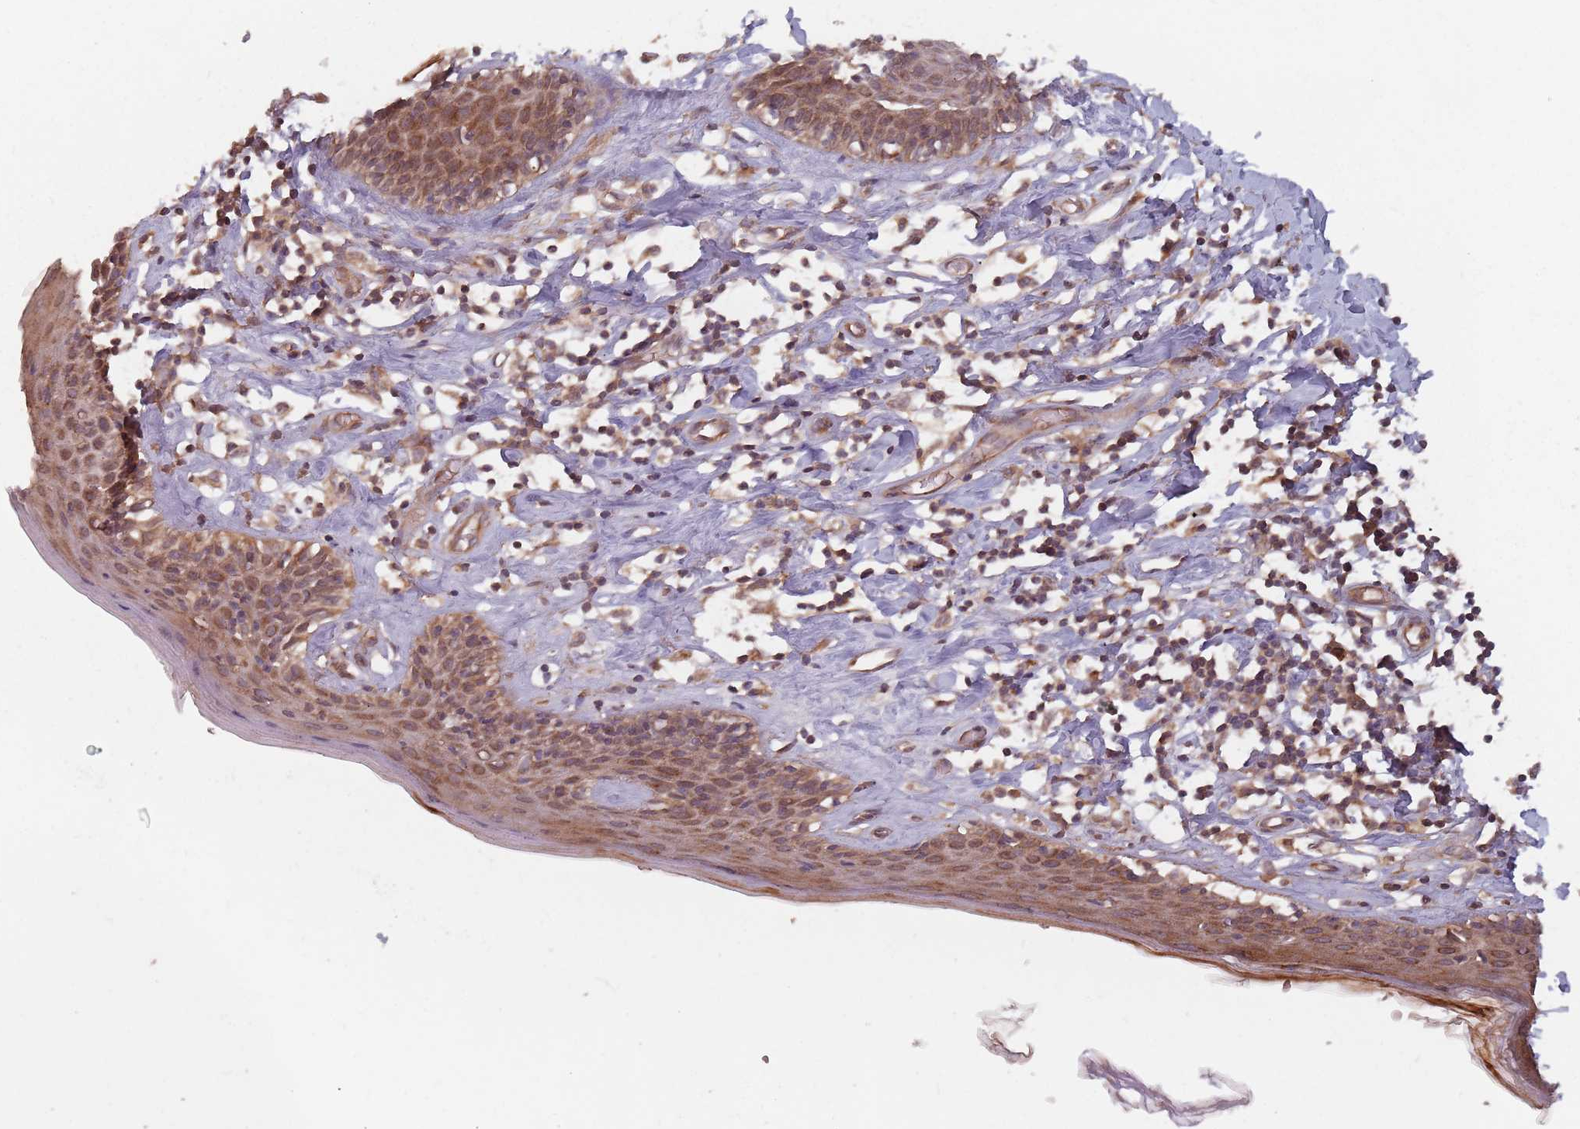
{"staining": {"intensity": "moderate", "quantity": ">75%", "location": "cytoplasmic/membranous"}, "tissue": "skin", "cell_type": "Epidermal cells", "image_type": "normal", "snomed": [{"axis": "morphology", "description": "Normal tissue, NOS"}, {"axis": "topography", "description": "Adipose tissue"}, {"axis": "topography", "description": "Vascular tissue"}, {"axis": "topography", "description": "Vulva"}, {"axis": "topography", "description": "Peripheral nerve tissue"}], "caption": "A photomicrograph of human skin stained for a protein shows moderate cytoplasmic/membranous brown staining in epidermal cells. Nuclei are stained in blue.", "gene": "C3orf14", "patient": {"sex": "female", "age": 86}}